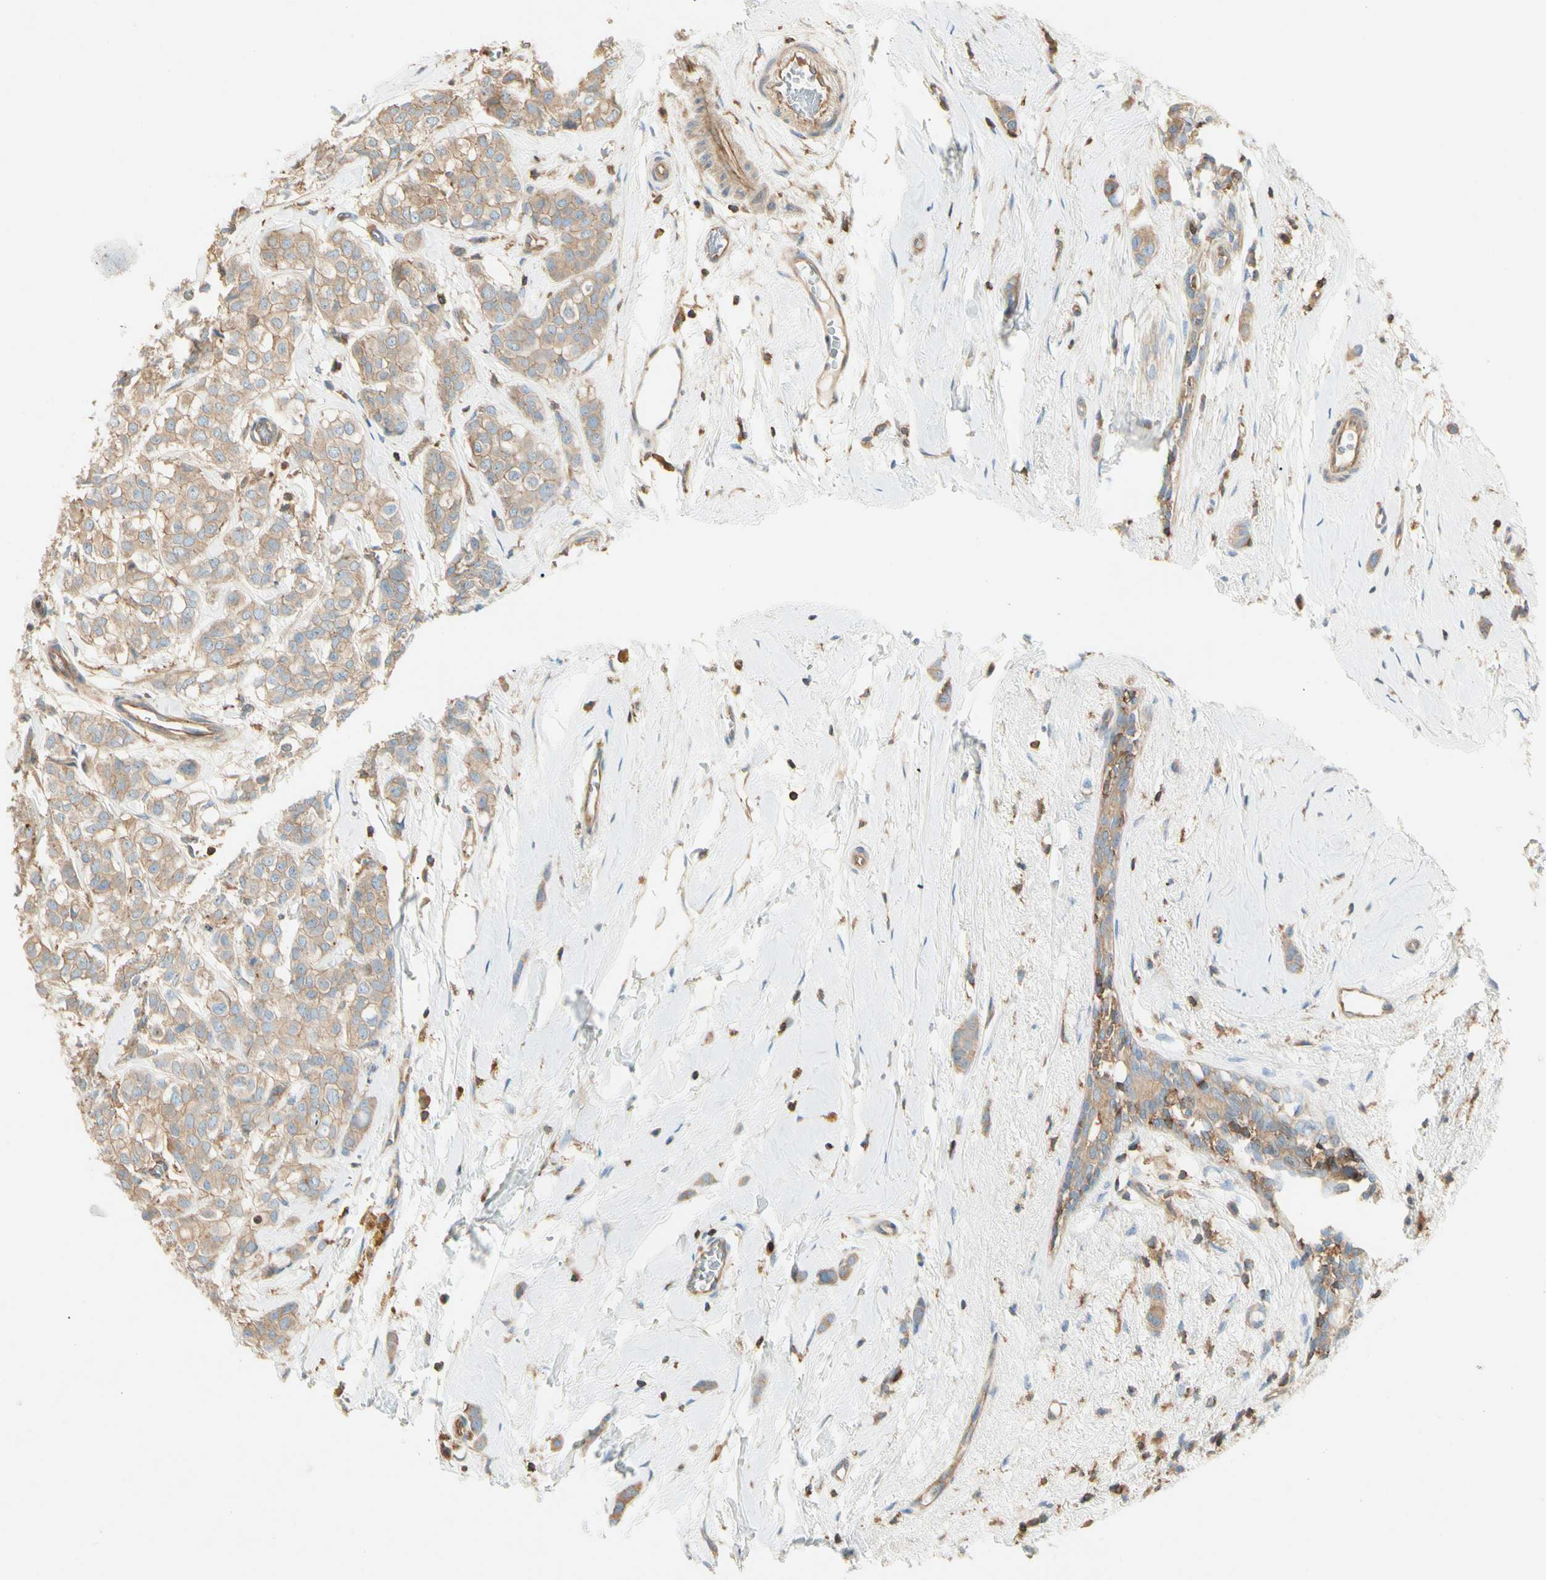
{"staining": {"intensity": "moderate", "quantity": ">75%", "location": "cytoplasmic/membranous"}, "tissue": "breast cancer", "cell_type": "Tumor cells", "image_type": "cancer", "snomed": [{"axis": "morphology", "description": "Lobular carcinoma"}, {"axis": "topography", "description": "Breast"}], "caption": "Tumor cells demonstrate medium levels of moderate cytoplasmic/membranous staining in approximately >75% of cells in breast lobular carcinoma.", "gene": "ARPC2", "patient": {"sex": "female", "age": 60}}